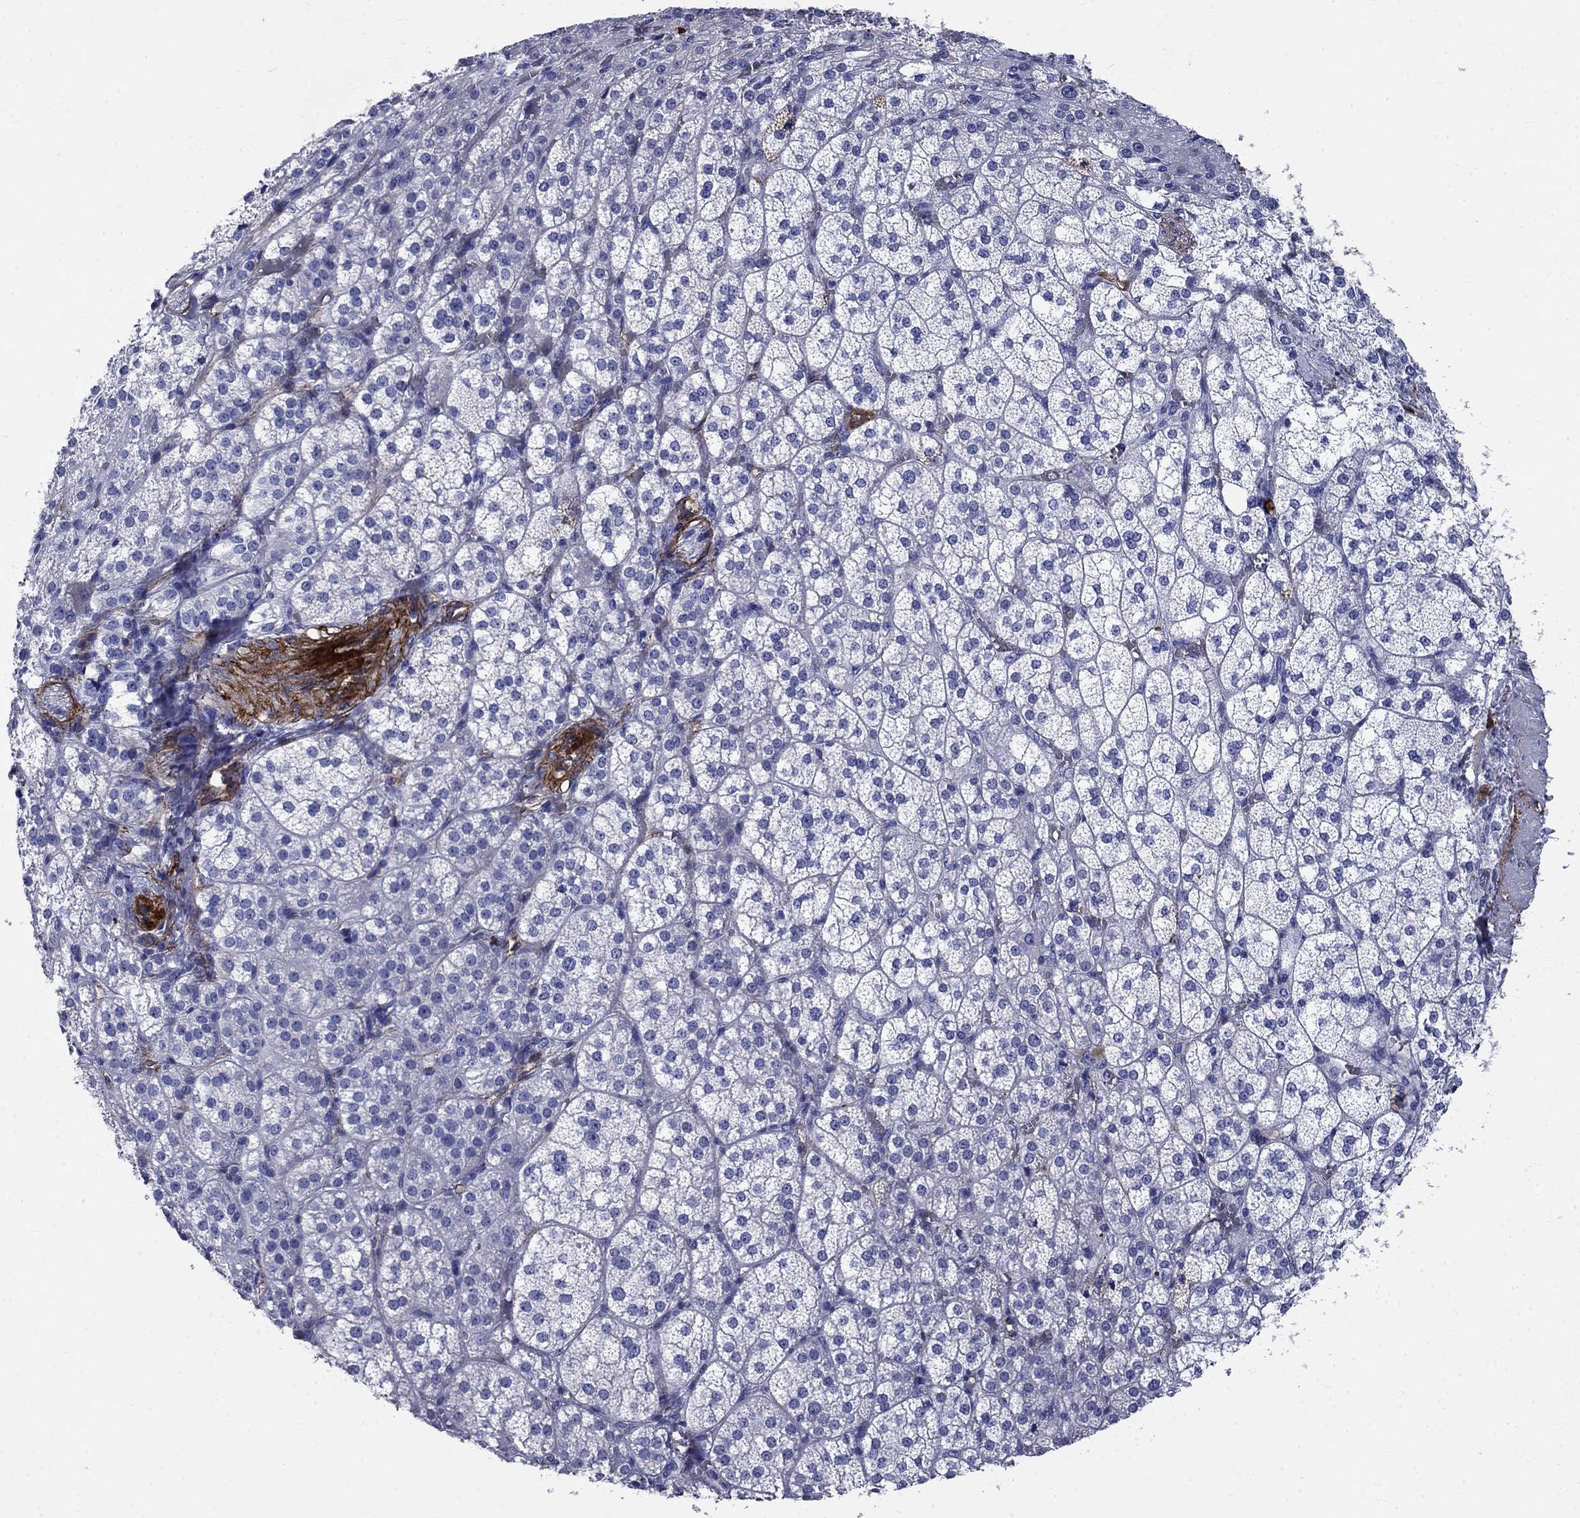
{"staining": {"intensity": "negative", "quantity": "none", "location": "none"}, "tissue": "adrenal gland", "cell_type": "Glandular cells", "image_type": "normal", "snomed": [{"axis": "morphology", "description": "Normal tissue, NOS"}, {"axis": "topography", "description": "Adrenal gland"}], "caption": "IHC of benign human adrenal gland exhibits no positivity in glandular cells.", "gene": "VTN", "patient": {"sex": "female", "age": 60}}